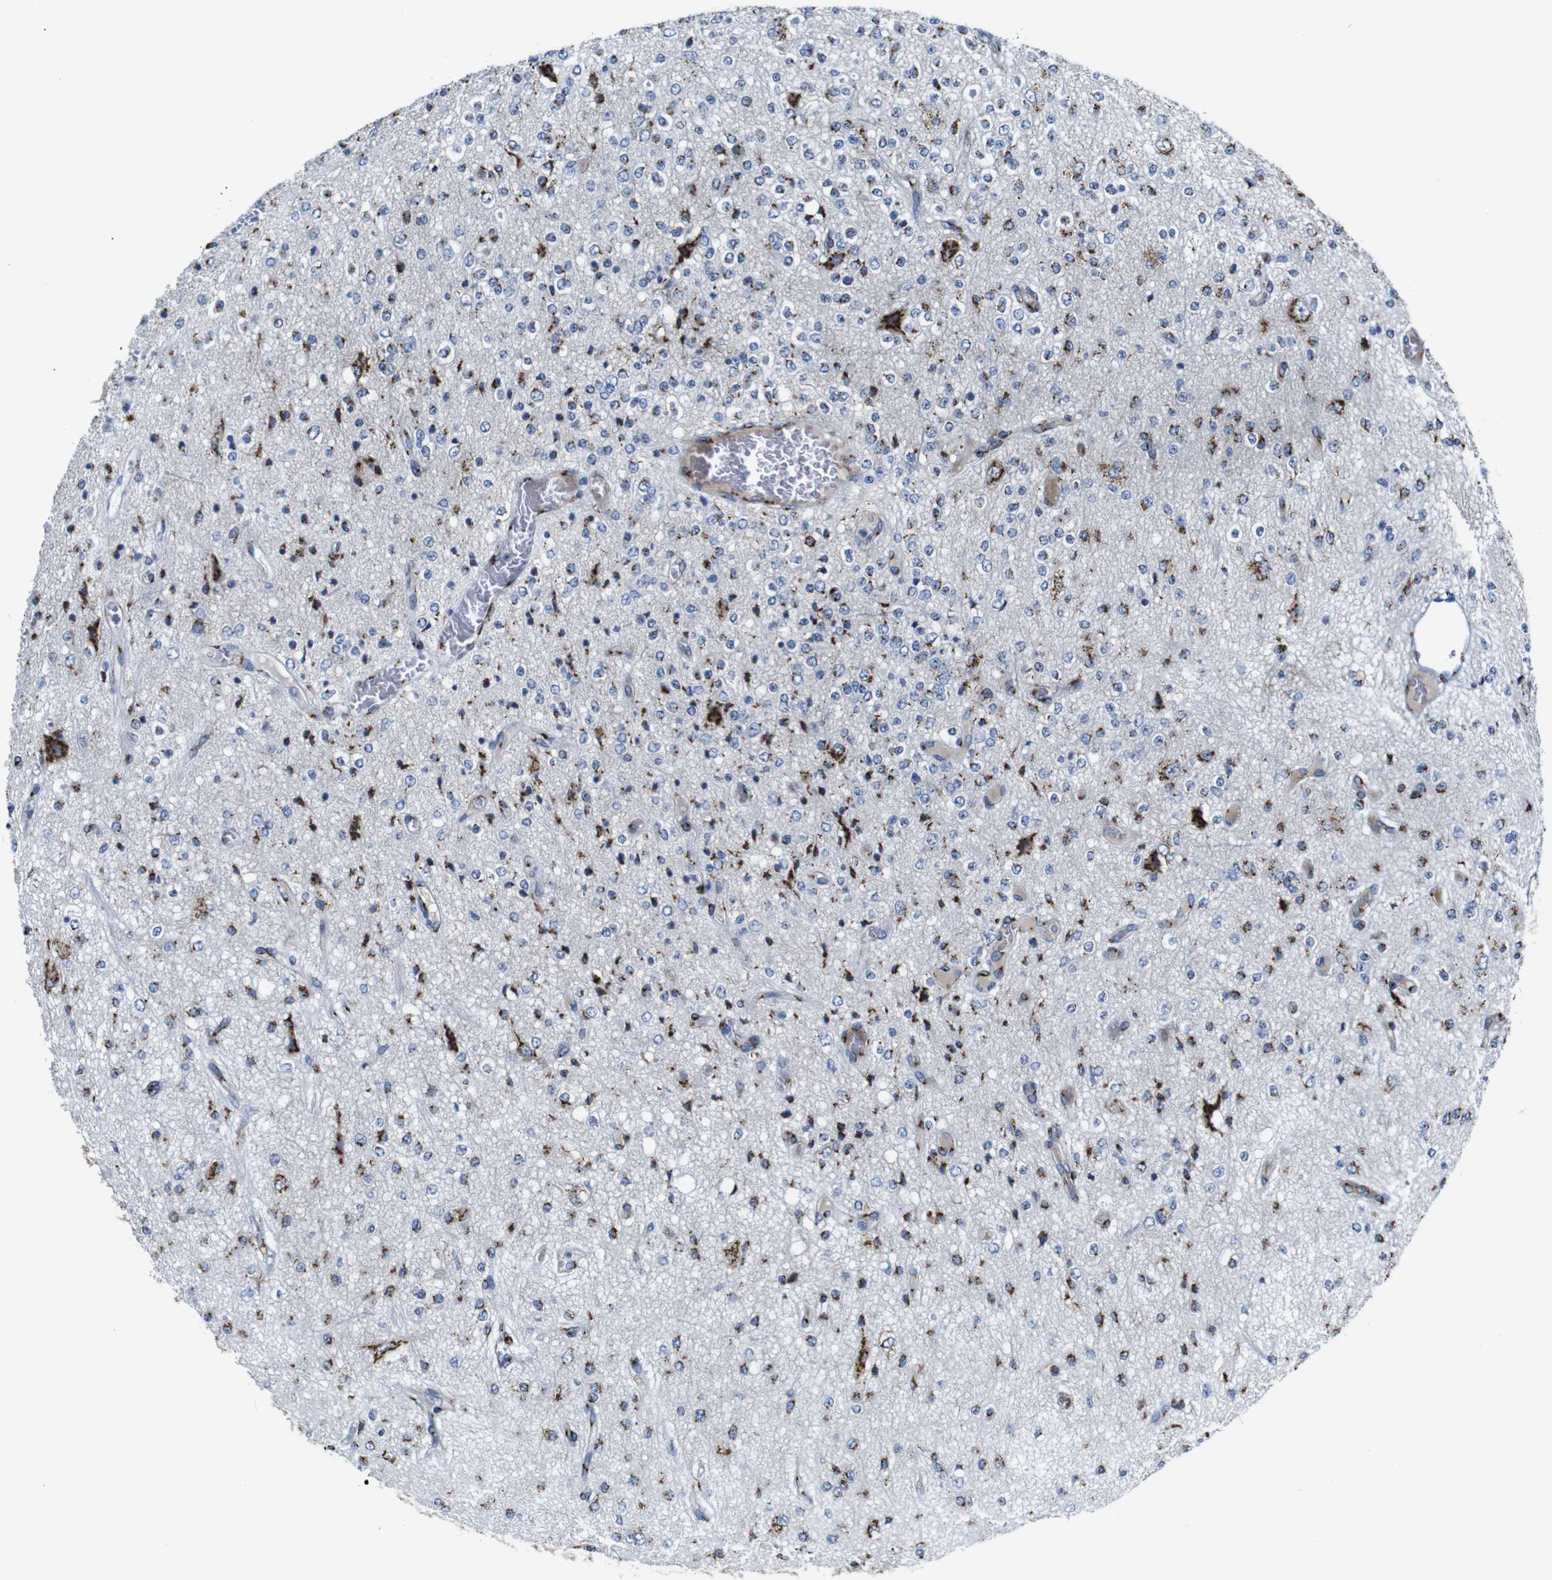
{"staining": {"intensity": "strong", "quantity": "25%-75%", "location": "cytoplasmic/membranous"}, "tissue": "glioma", "cell_type": "Tumor cells", "image_type": "cancer", "snomed": [{"axis": "morphology", "description": "Glioma, malignant, Low grade"}, {"axis": "topography", "description": "Brain"}], "caption": "Glioma stained with a protein marker demonstrates strong staining in tumor cells.", "gene": "TGOLN2", "patient": {"sex": "male", "age": 38}}